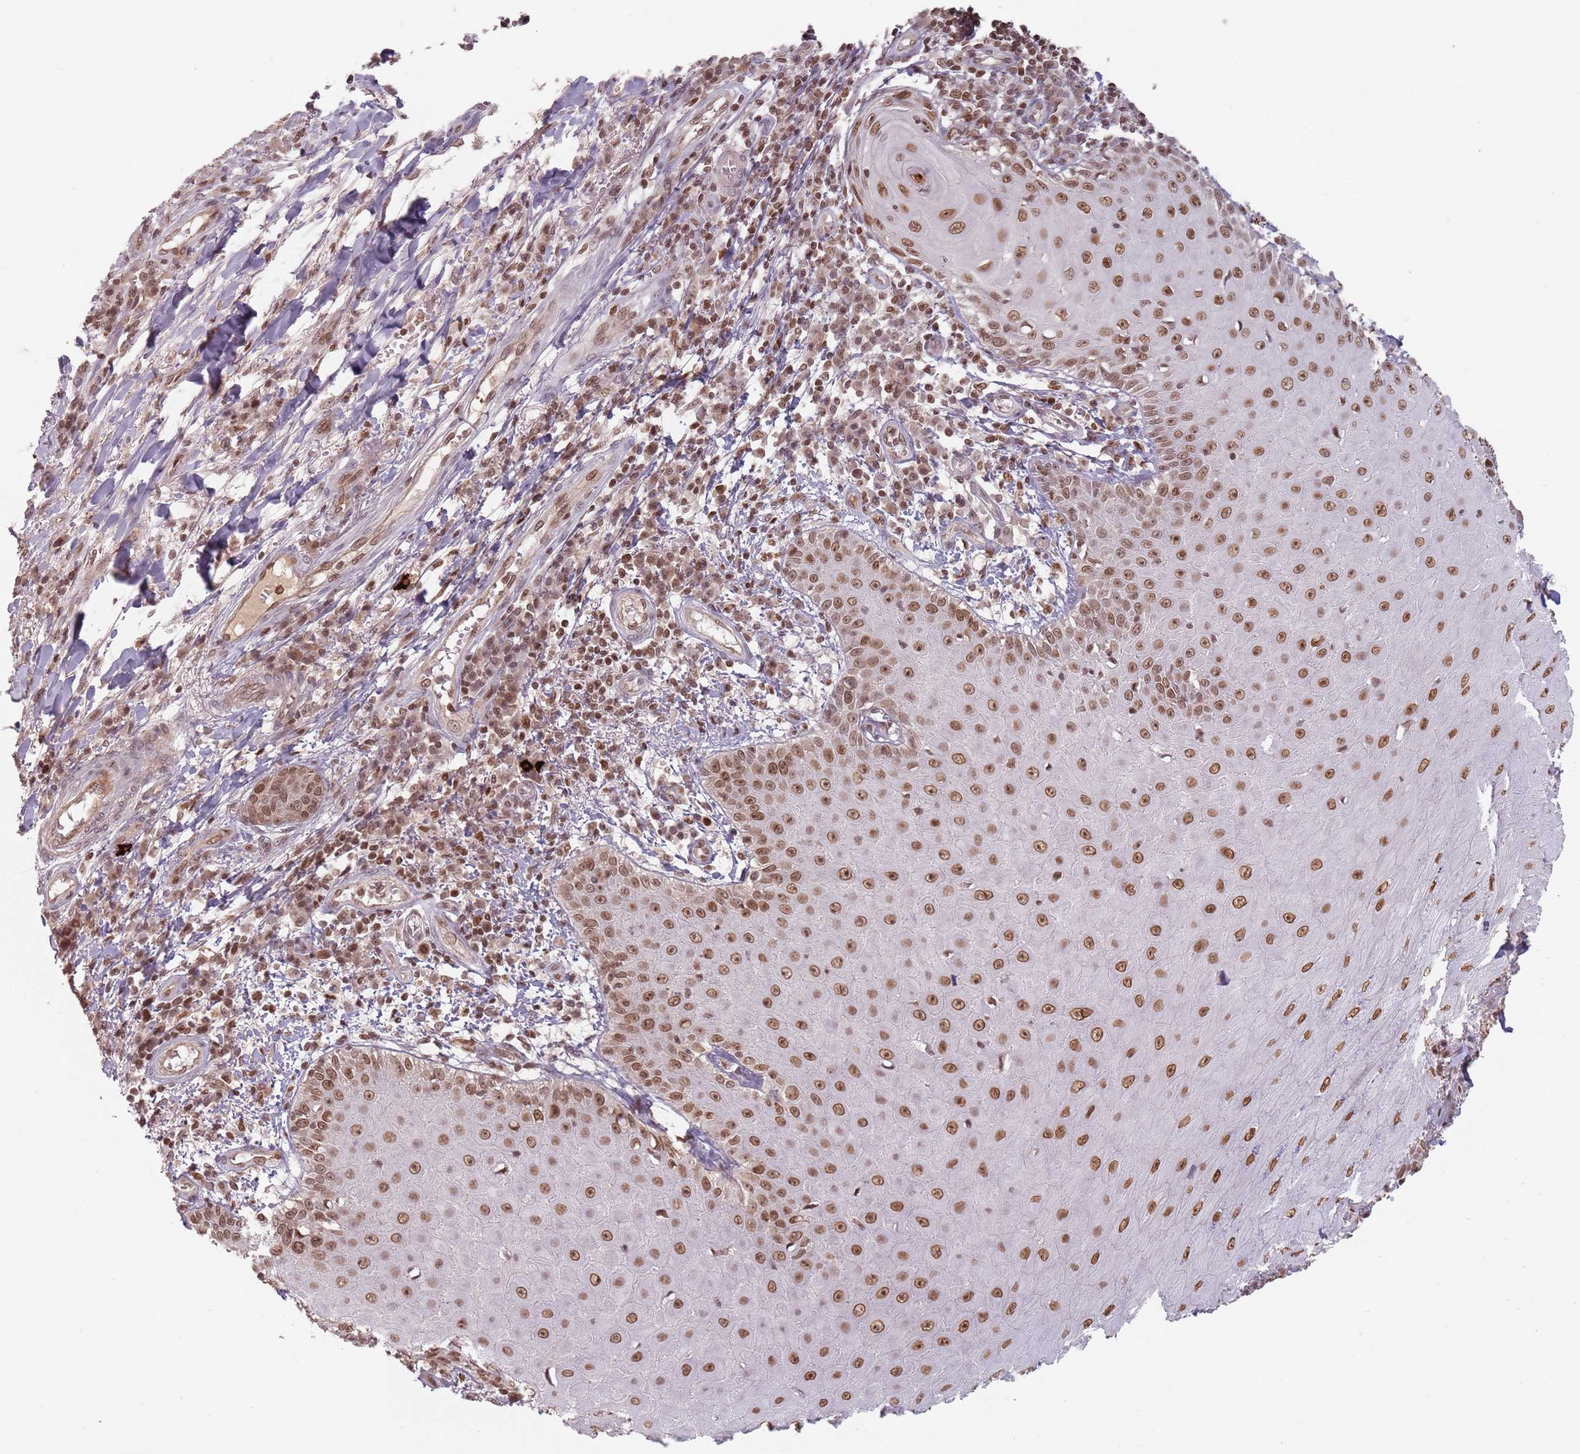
{"staining": {"intensity": "moderate", "quantity": ">75%", "location": "cytoplasmic/membranous,nuclear"}, "tissue": "skin cancer", "cell_type": "Tumor cells", "image_type": "cancer", "snomed": [{"axis": "morphology", "description": "Squamous cell carcinoma, NOS"}, {"axis": "topography", "description": "Skin"}], "caption": "About >75% of tumor cells in skin cancer (squamous cell carcinoma) display moderate cytoplasmic/membranous and nuclear protein positivity as visualized by brown immunohistochemical staining.", "gene": "NUP50", "patient": {"sex": "male", "age": 70}}